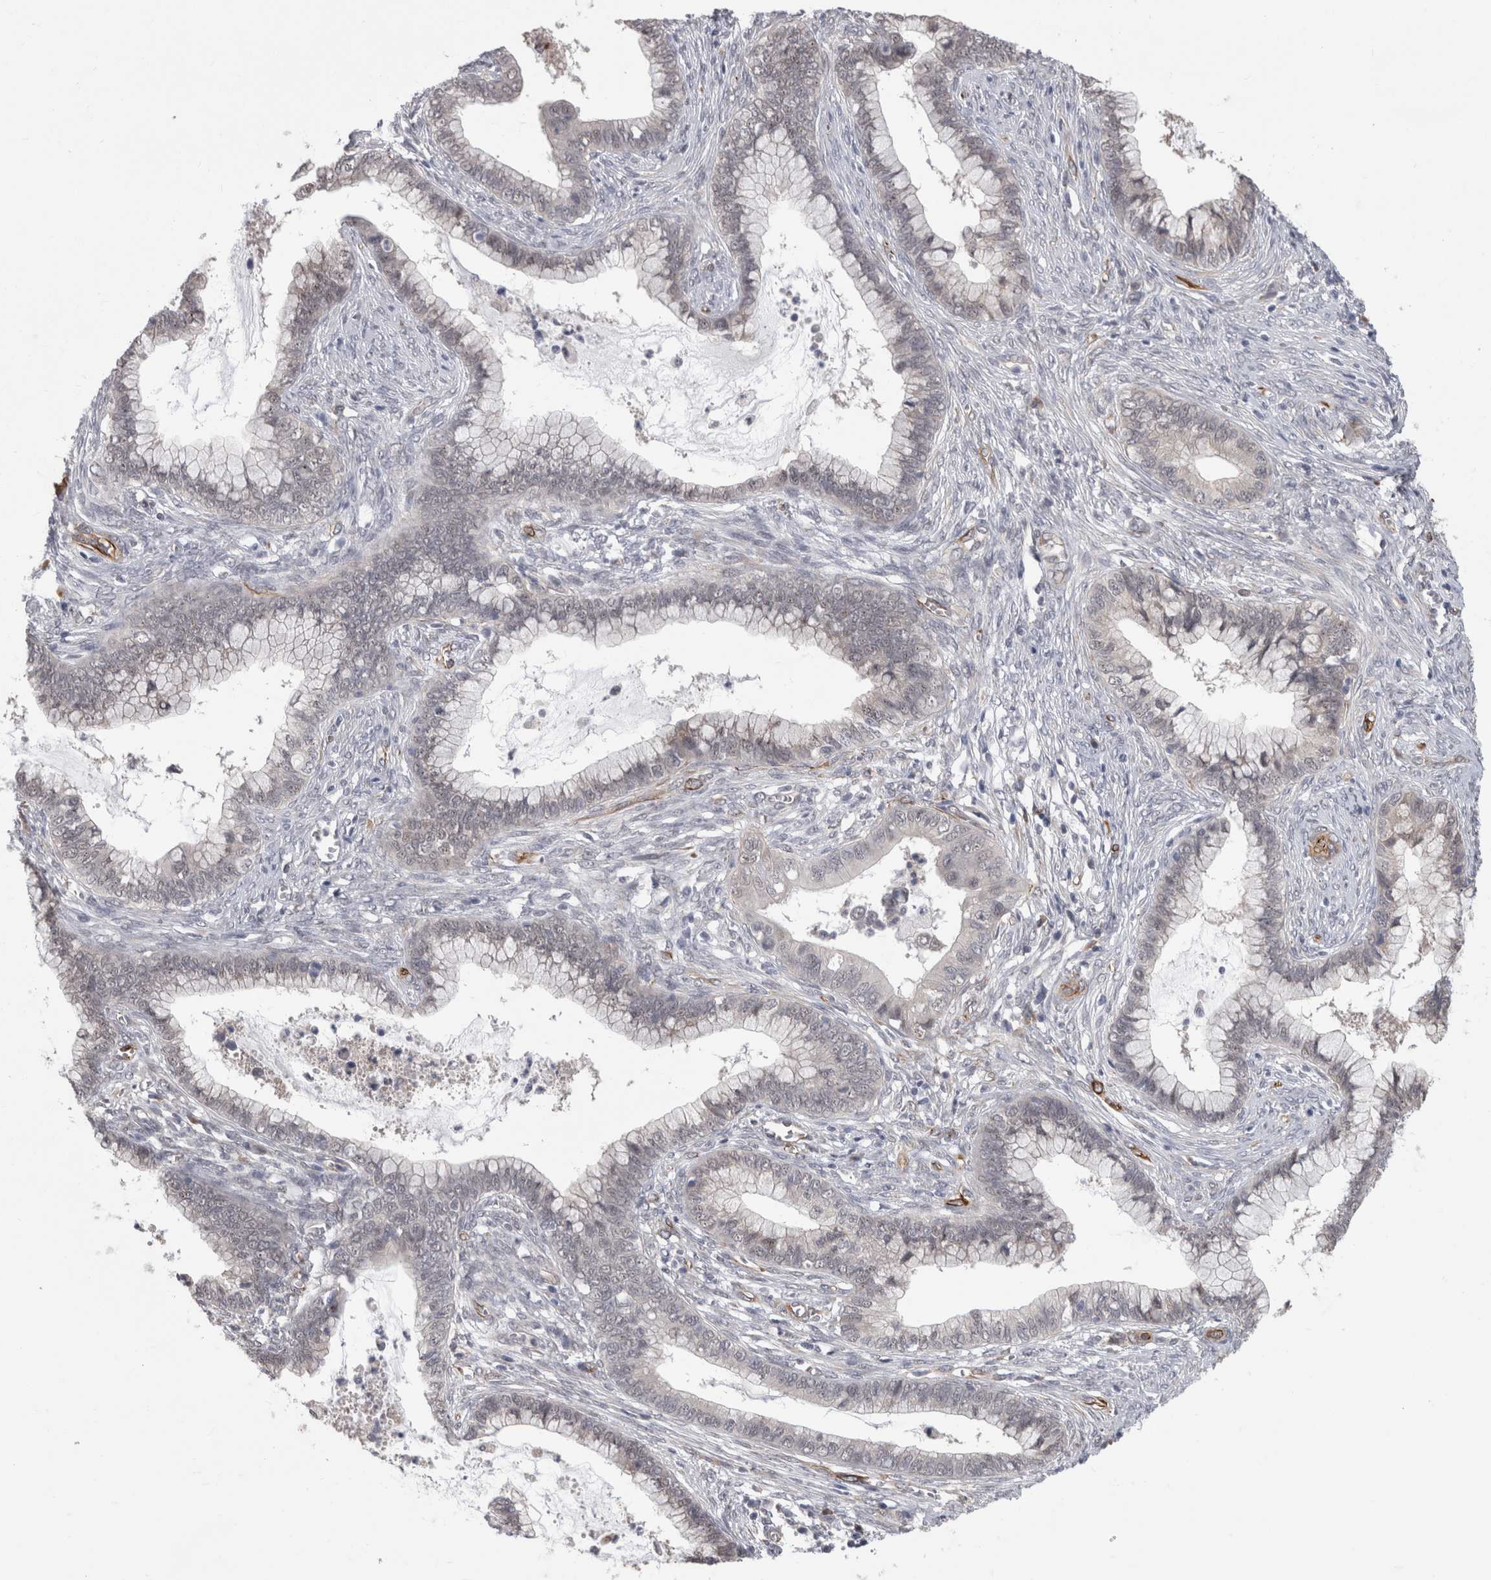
{"staining": {"intensity": "negative", "quantity": "none", "location": "none"}, "tissue": "cervical cancer", "cell_type": "Tumor cells", "image_type": "cancer", "snomed": [{"axis": "morphology", "description": "Adenocarcinoma, NOS"}, {"axis": "topography", "description": "Cervix"}], "caption": "IHC histopathology image of neoplastic tissue: cervical cancer (adenocarcinoma) stained with DAB (3,3'-diaminobenzidine) shows no significant protein staining in tumor cells. (IHC, brightfield microscopy, high magnification).", "gene": "FAM83H", "patient": {"sex": "female", "age": 44}}